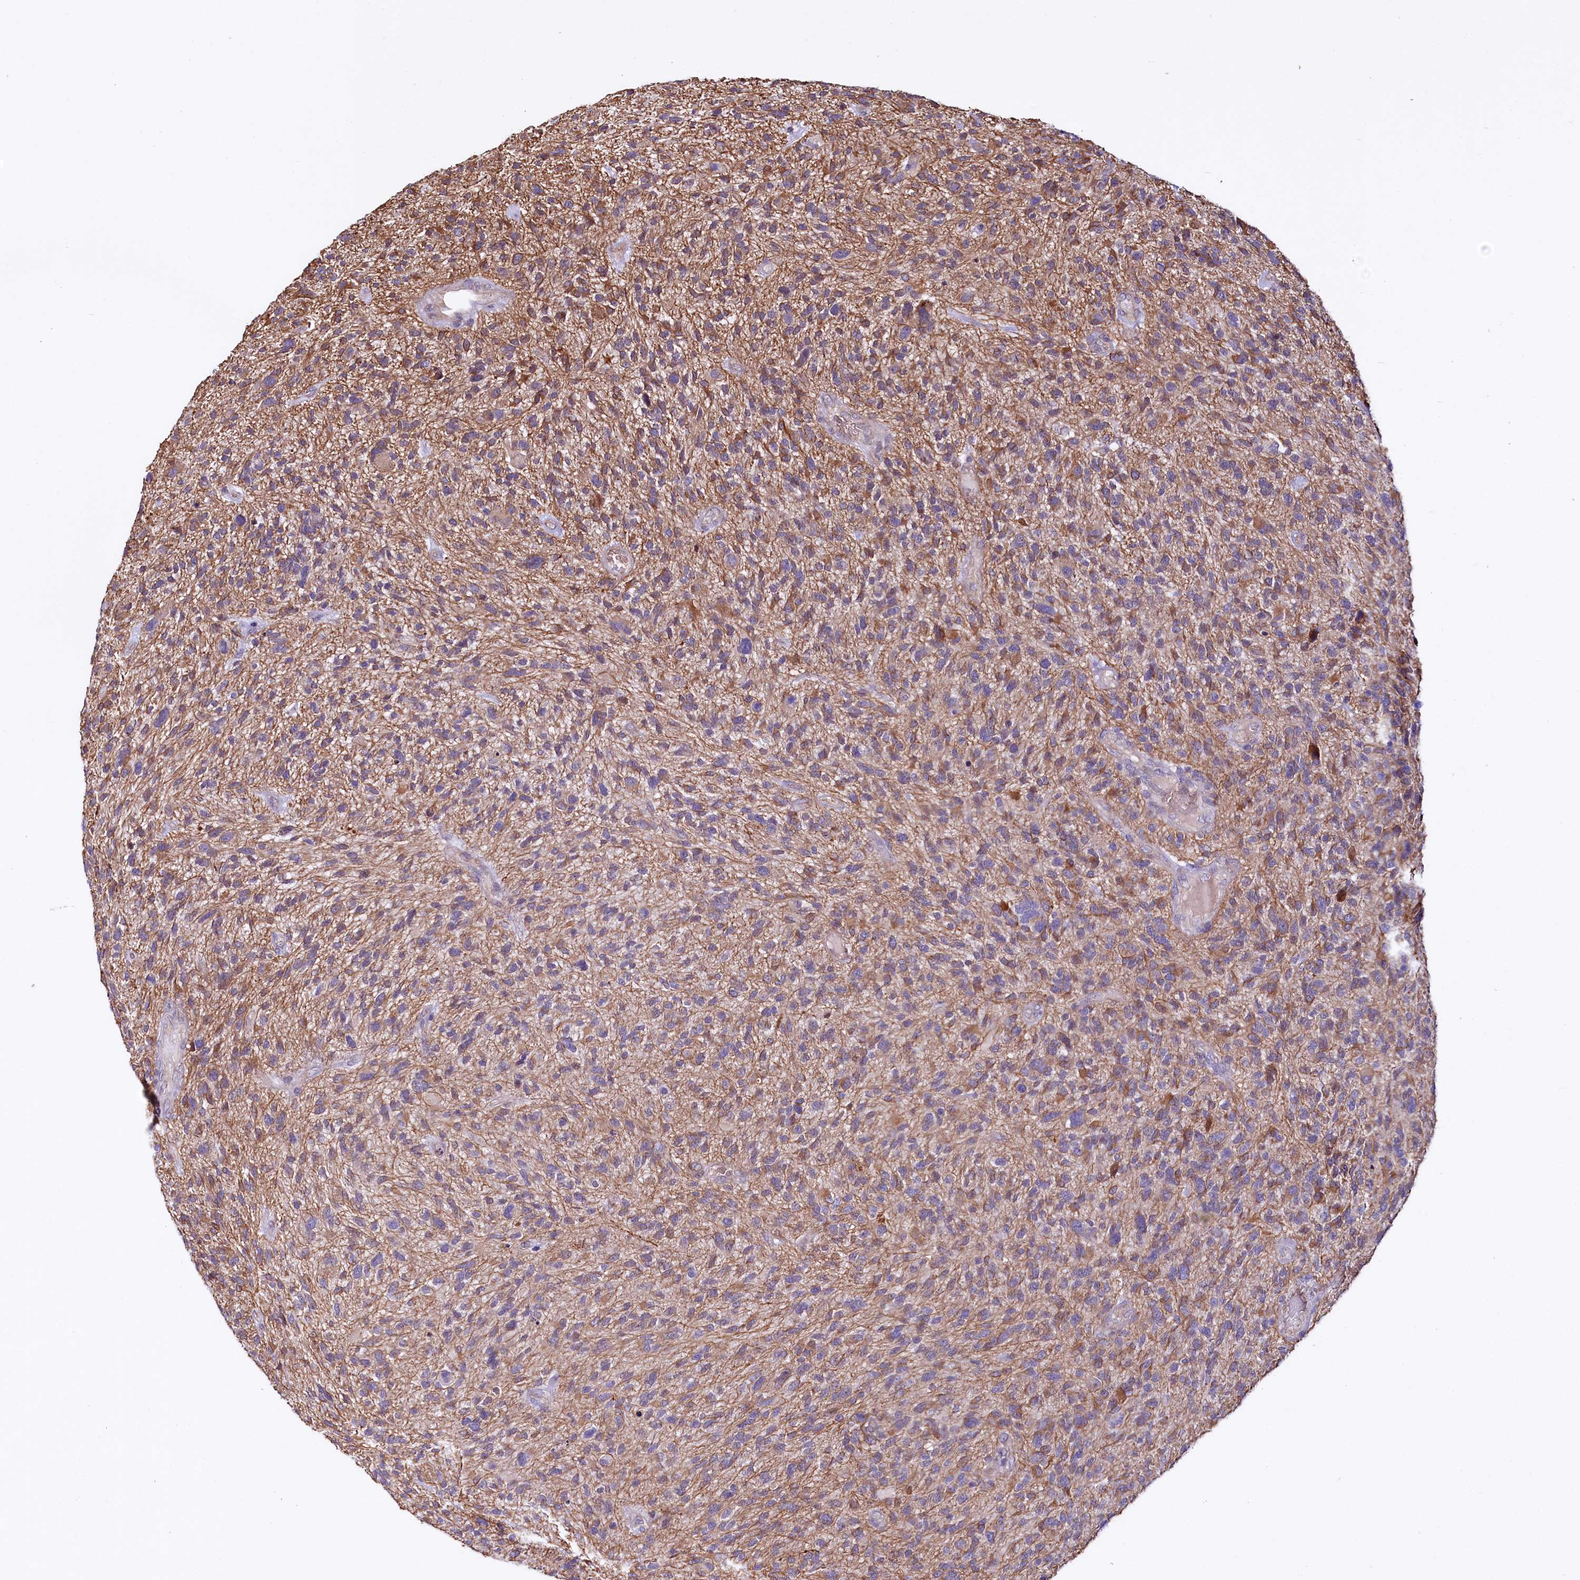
{"staining": {"intensity": "moderate", "quantity": "<25%", "location": "cytoplasmic/membranous"}, "tissue": "glioma", "cell_type": "Tumor cells", "image_type": "cancer", "snomed": [{"axis": "morphology", "description": "Glioma, malignant, High grade"}, {"axis": "topography", "description": "Brain"}], "caption": "Brown immunohistochemical staining in human high-grade glioma (malignant) shows moderate cytoplasmic/membranous positivity in approximately <25% of tumor cells.", "gene": "CEP295", "patient": {"sex": "male", "age": 47}}